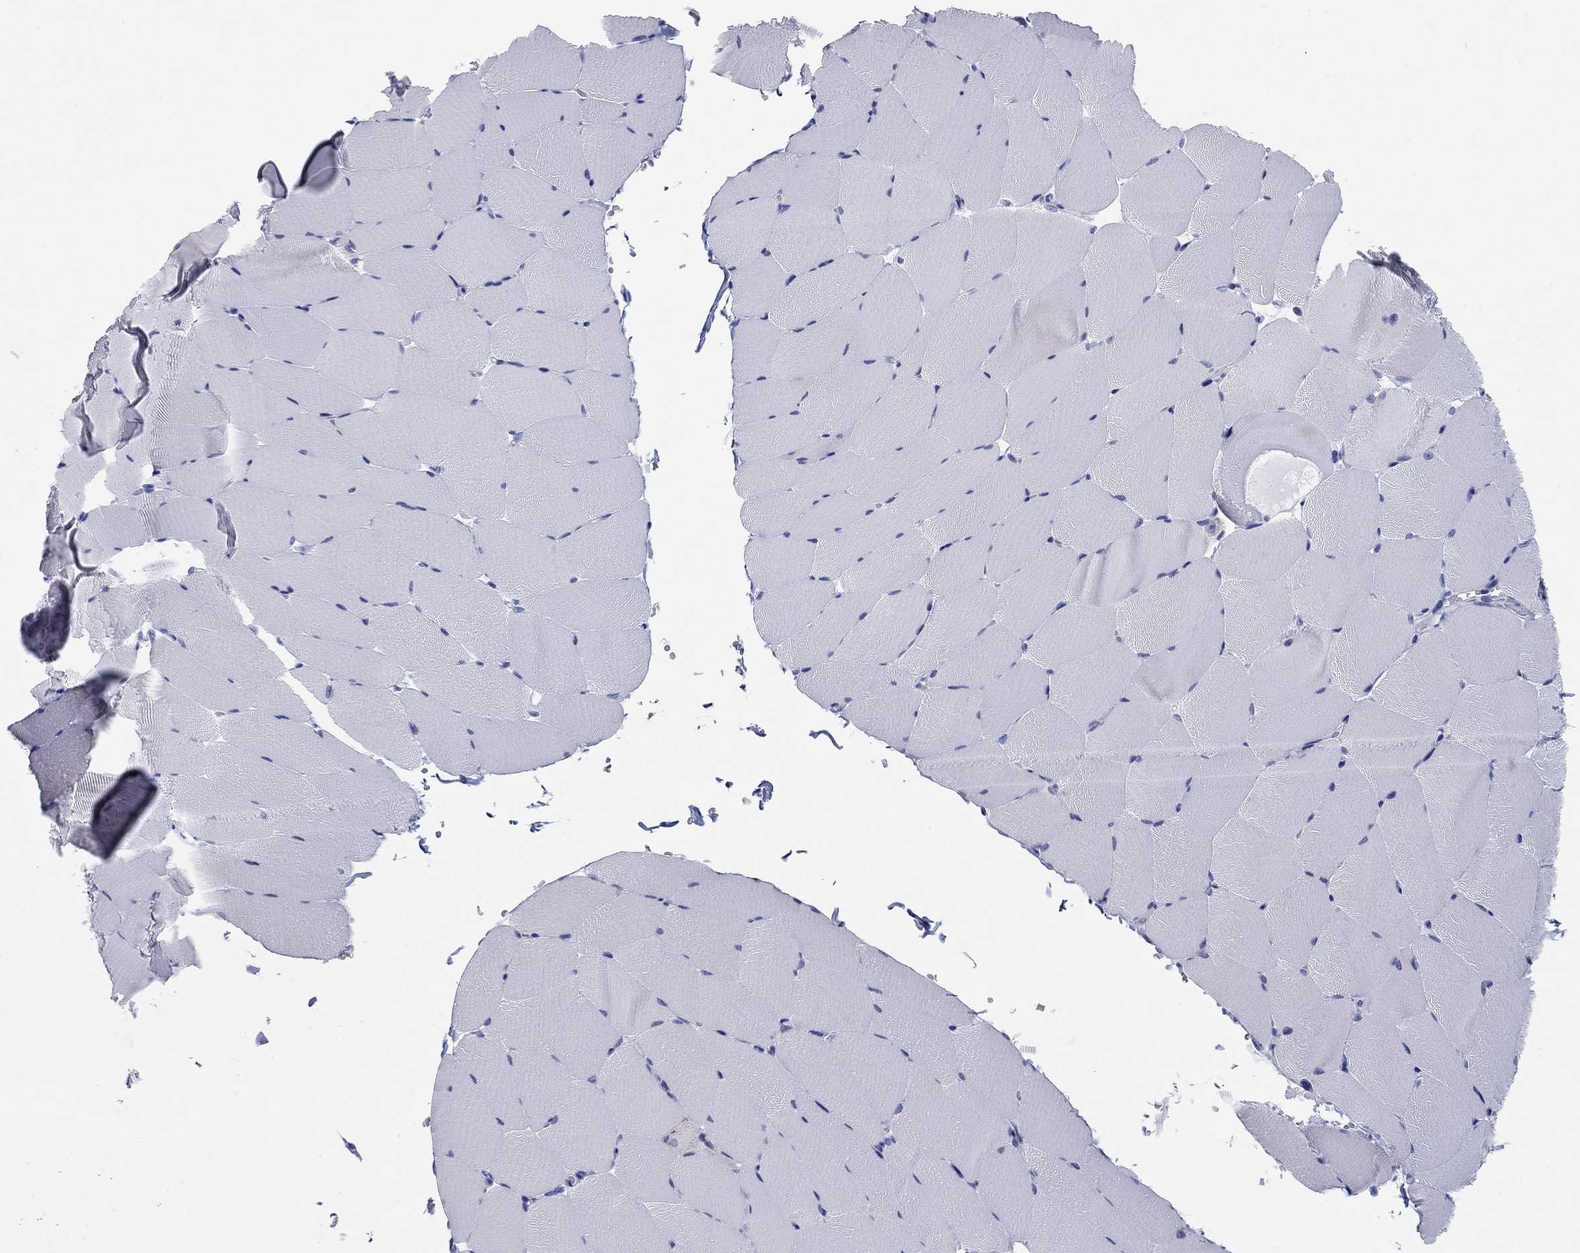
{"staining": {"intensity": "negative", "quantity": "none", "location": "none"}, "tissue": "skeletal muscle", "cell_type": "Myocytes", "image_type": "normal", "snomed": [{"axis": "morphology", "description": "Normal tissue, NOS"}, {"axis": "topography", "description": "Skeletal muscle"}], "caption": "There is no significant staining in myocytes of skeletal muscle.", "gene": "CHI3L2", "patient": {"sex": "female", "age": 37}}